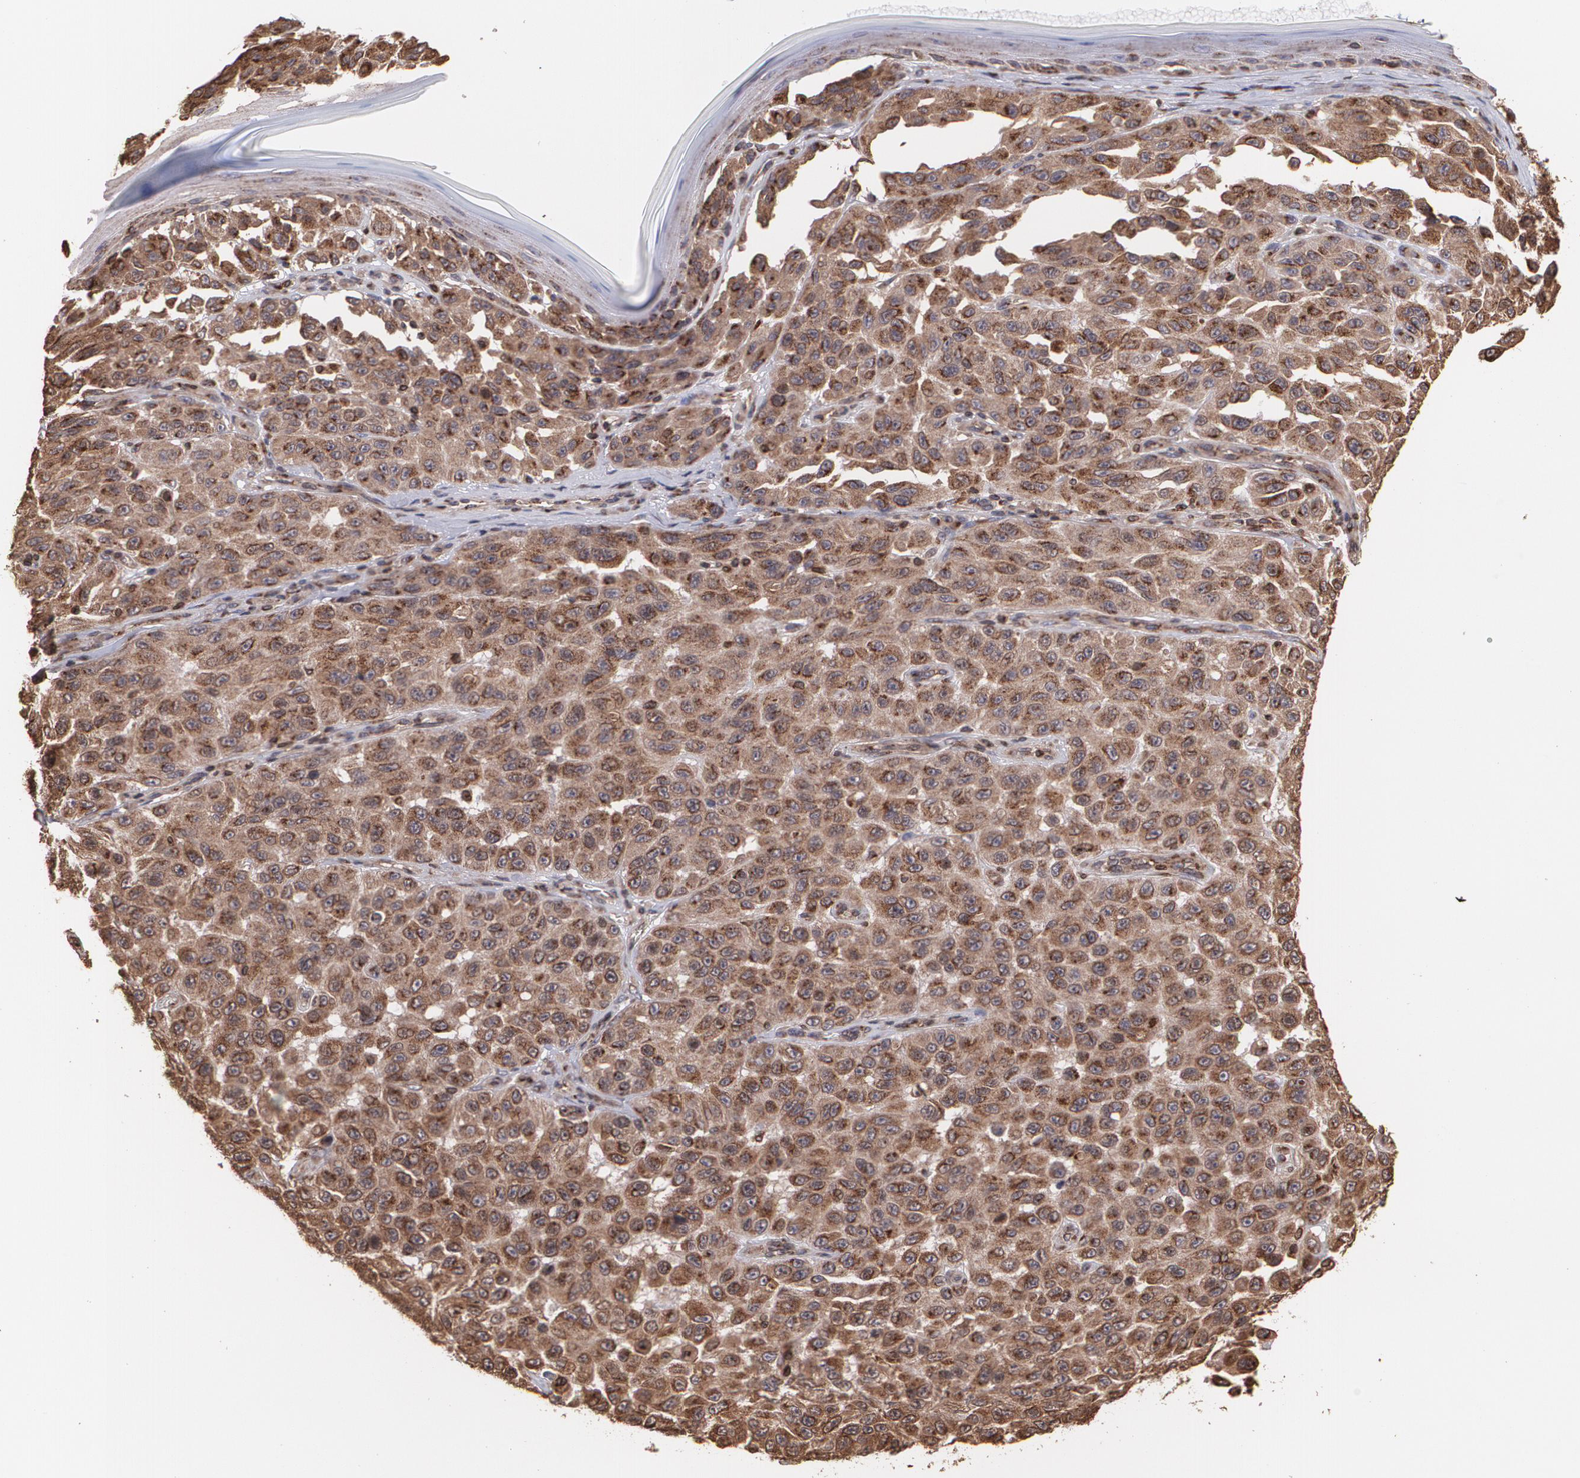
{"staining": {"intensity": "strong", "quantity": ">75%", "location": "cytoplasmic/membranous"}, "tissue": "melanoma", "cell_type": "Tumor cells", "image_type": "cancer", "snomed": [{"axis": "morphology", "description": "Malignant melanoma, NOS"}, {"axis": "topography", "description": "Skin"}], "caption": "The image reveals a brown stain indicating the presence of a protein in the cytoplasmic/membranous of tumor cells in malignant melanoma.", "gene": "TRIP11", "patient": {"sex": "male", "age": 30}}